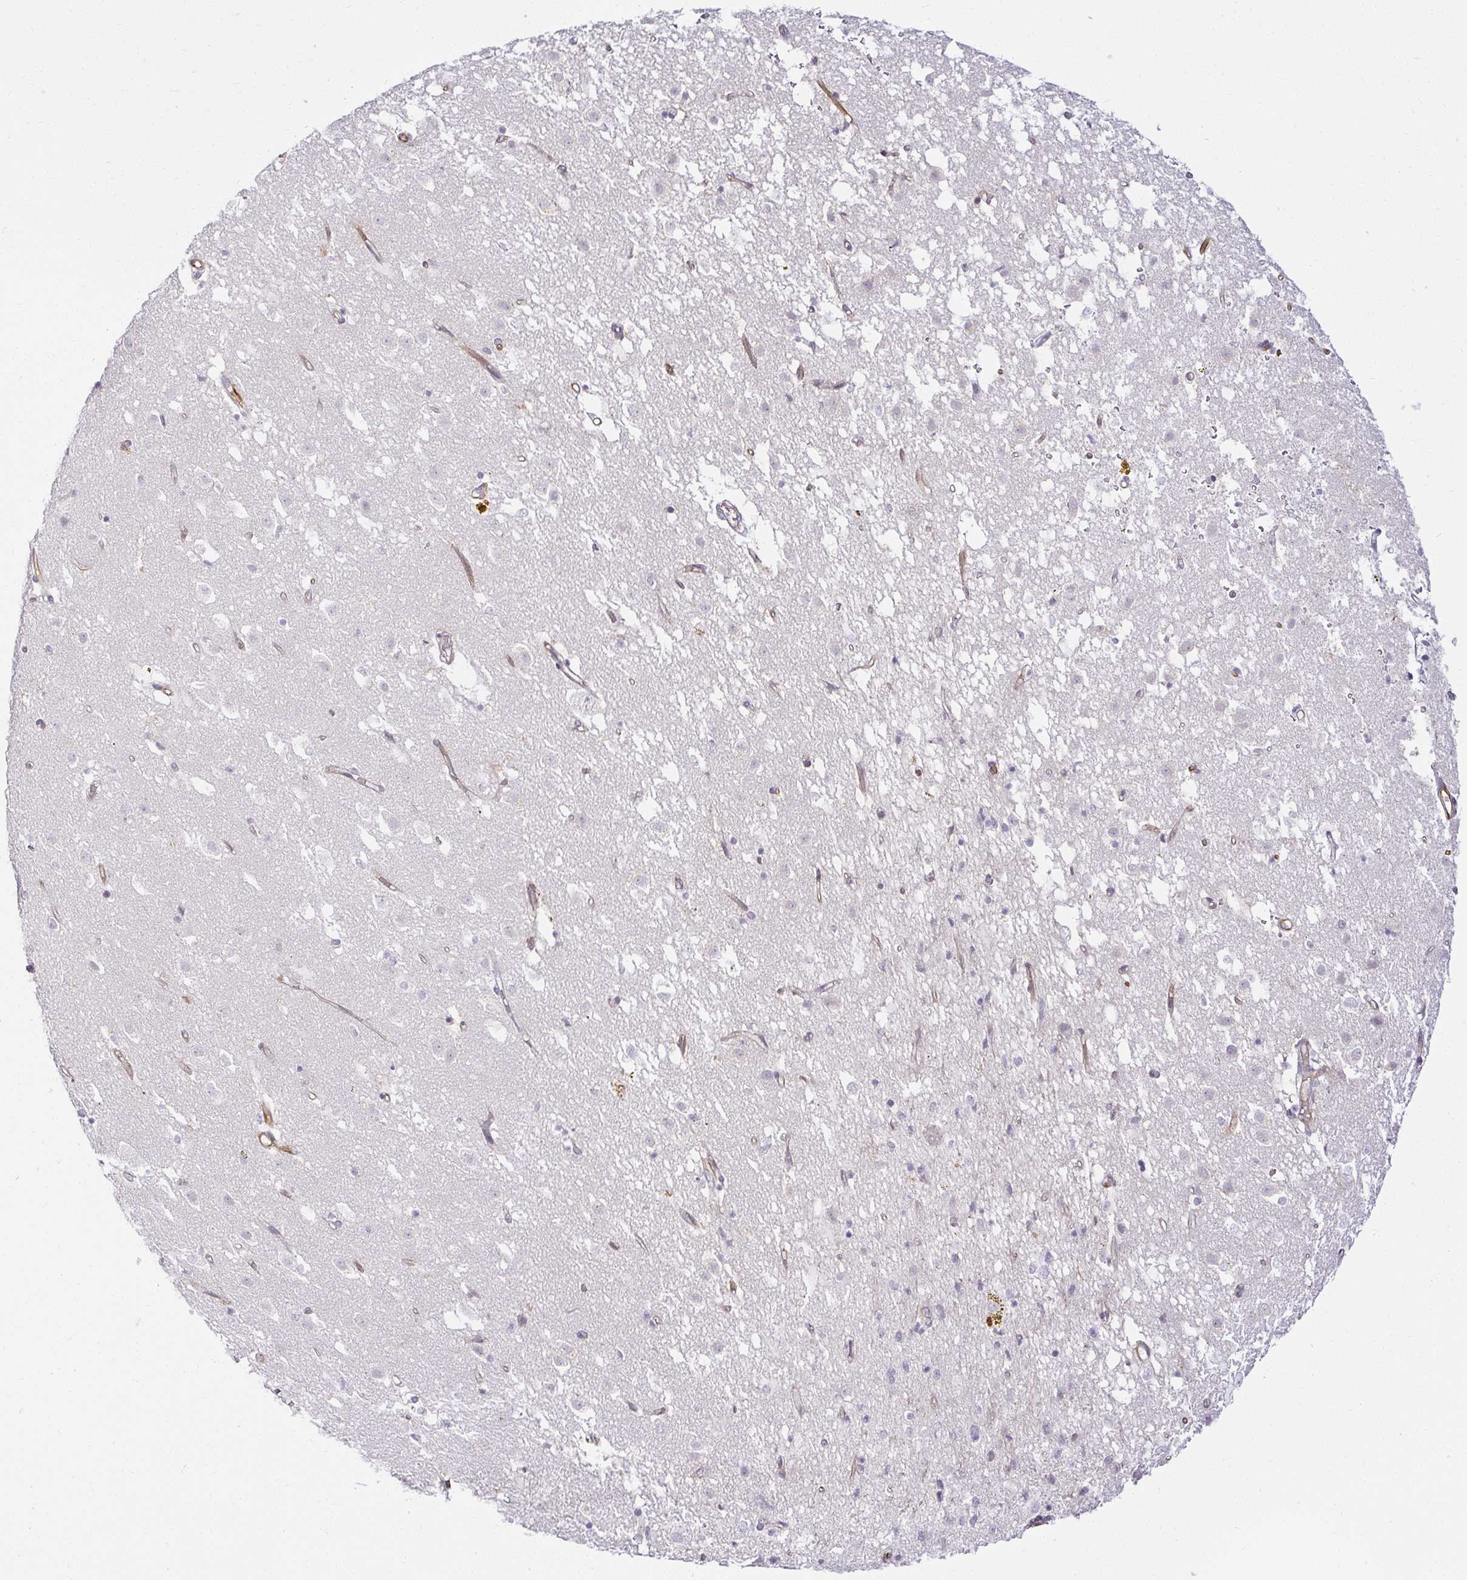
{"staining": {"intensity": "negative", "quantity": "none", "location": "none"}, "tissue": "caudate", "cell_type": "Glial cells", "image_type": "normal", "snomed": [{"axis": "morphology", "description": "Normal tissue, NOS"}, {"axis": "topography", "description": "Lateral ventricle wall"}], "caption": "Histopathology image shows no significant protein staining in glial cells of normal caudate. The staining was performed using DAB (3,3'-diaminobenzidine) to visualize the protein expression in brown, while the nuclei were stained in blue with hematoxylin (Magnification: 20x).", "gene": "ACAN", "patient": {"sex": "male", "age": 58}}